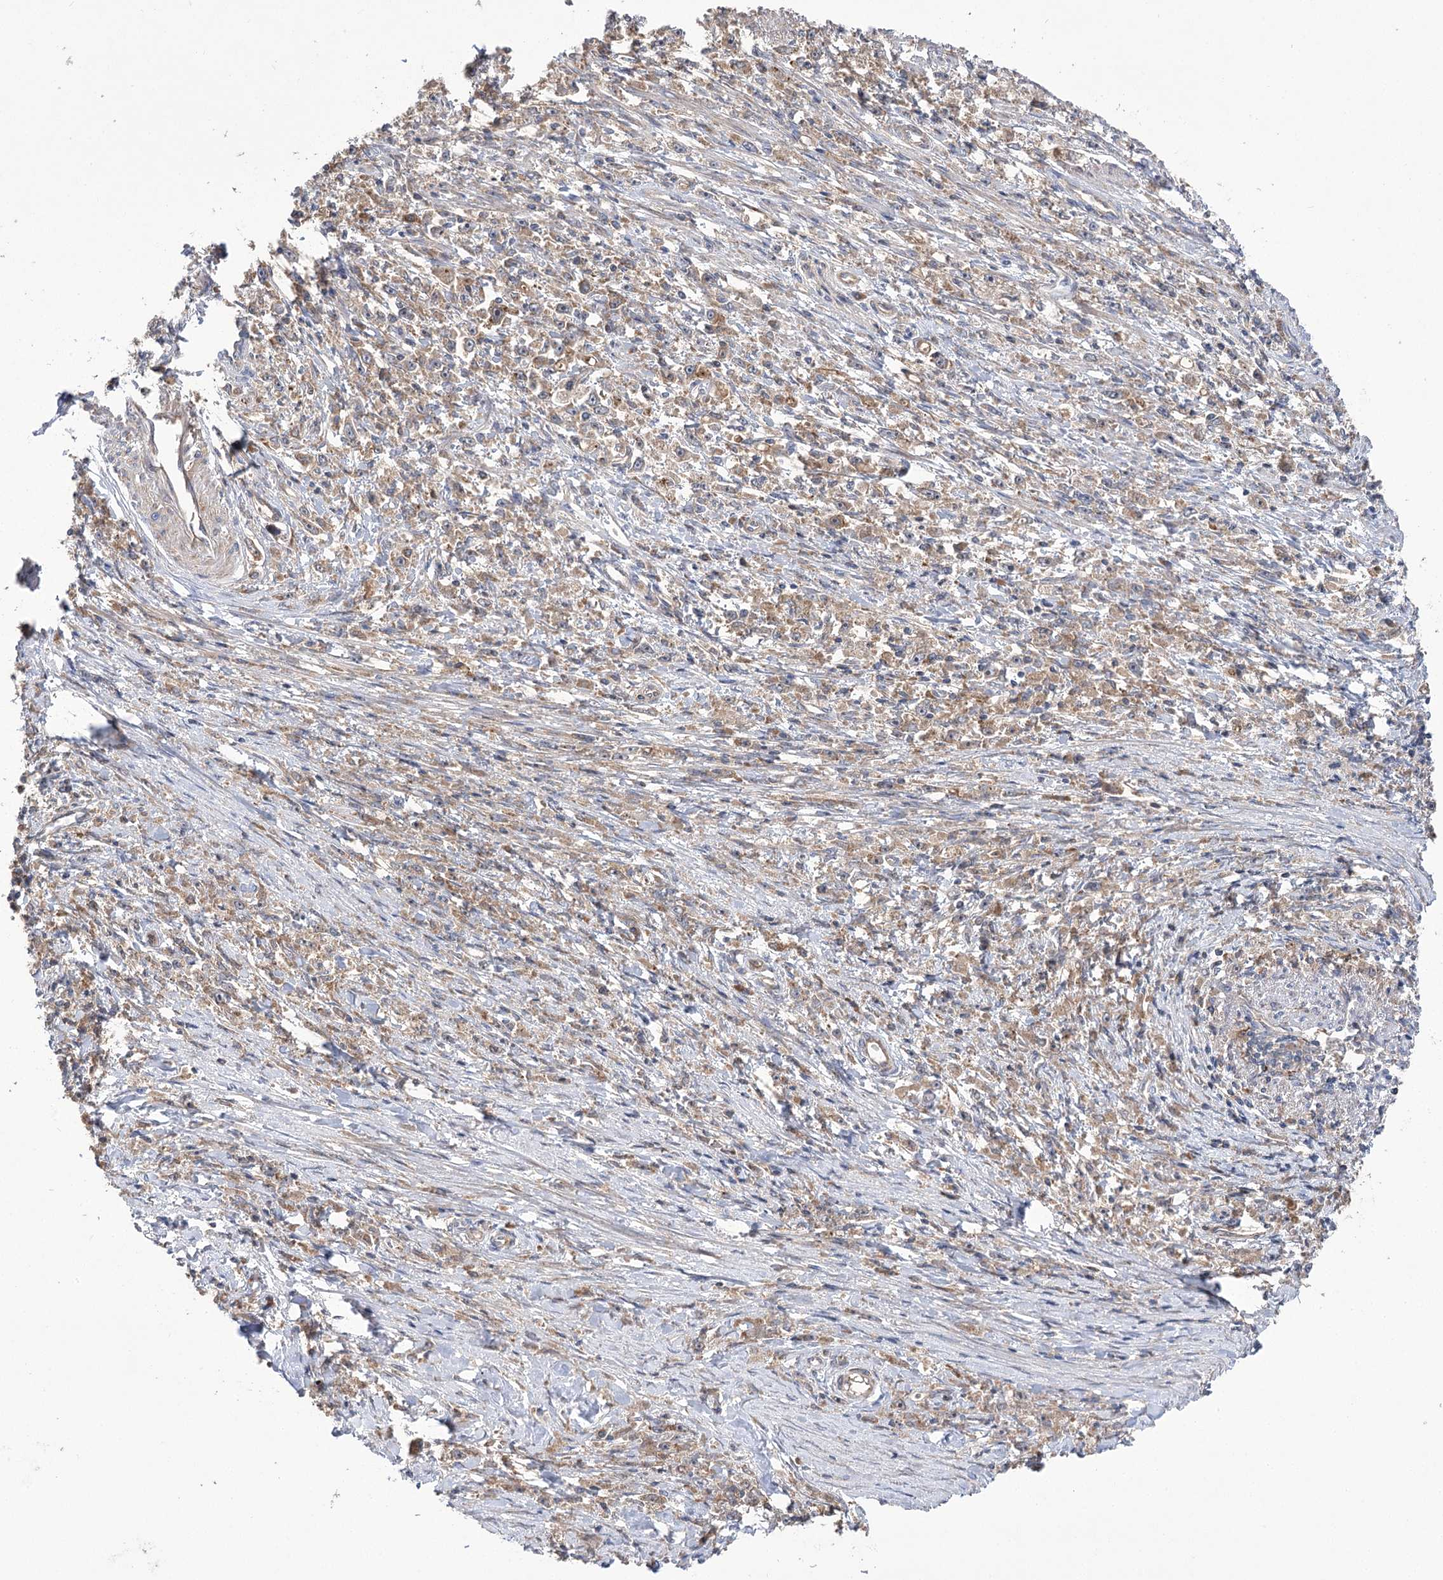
{"staining": {"intensity": "weak", "quantity": "<25%", "location": "cytoplasmic/membranous"}, "tissue": "stomach cancer", "cell_type": "Tumor cells", "image_type": "cancer", "snomed": [{"axis": "morphology", "description": "Adenocarcinoma, NOS"}, {"axis": "topography", "description": "Stomach"}], "caption": "Tumor cells are negative for brown protein staining in stomach cancer (adenocarcinoma).", "gene": "VPS37B", "patient": {"sex": "female", "age": 59}}